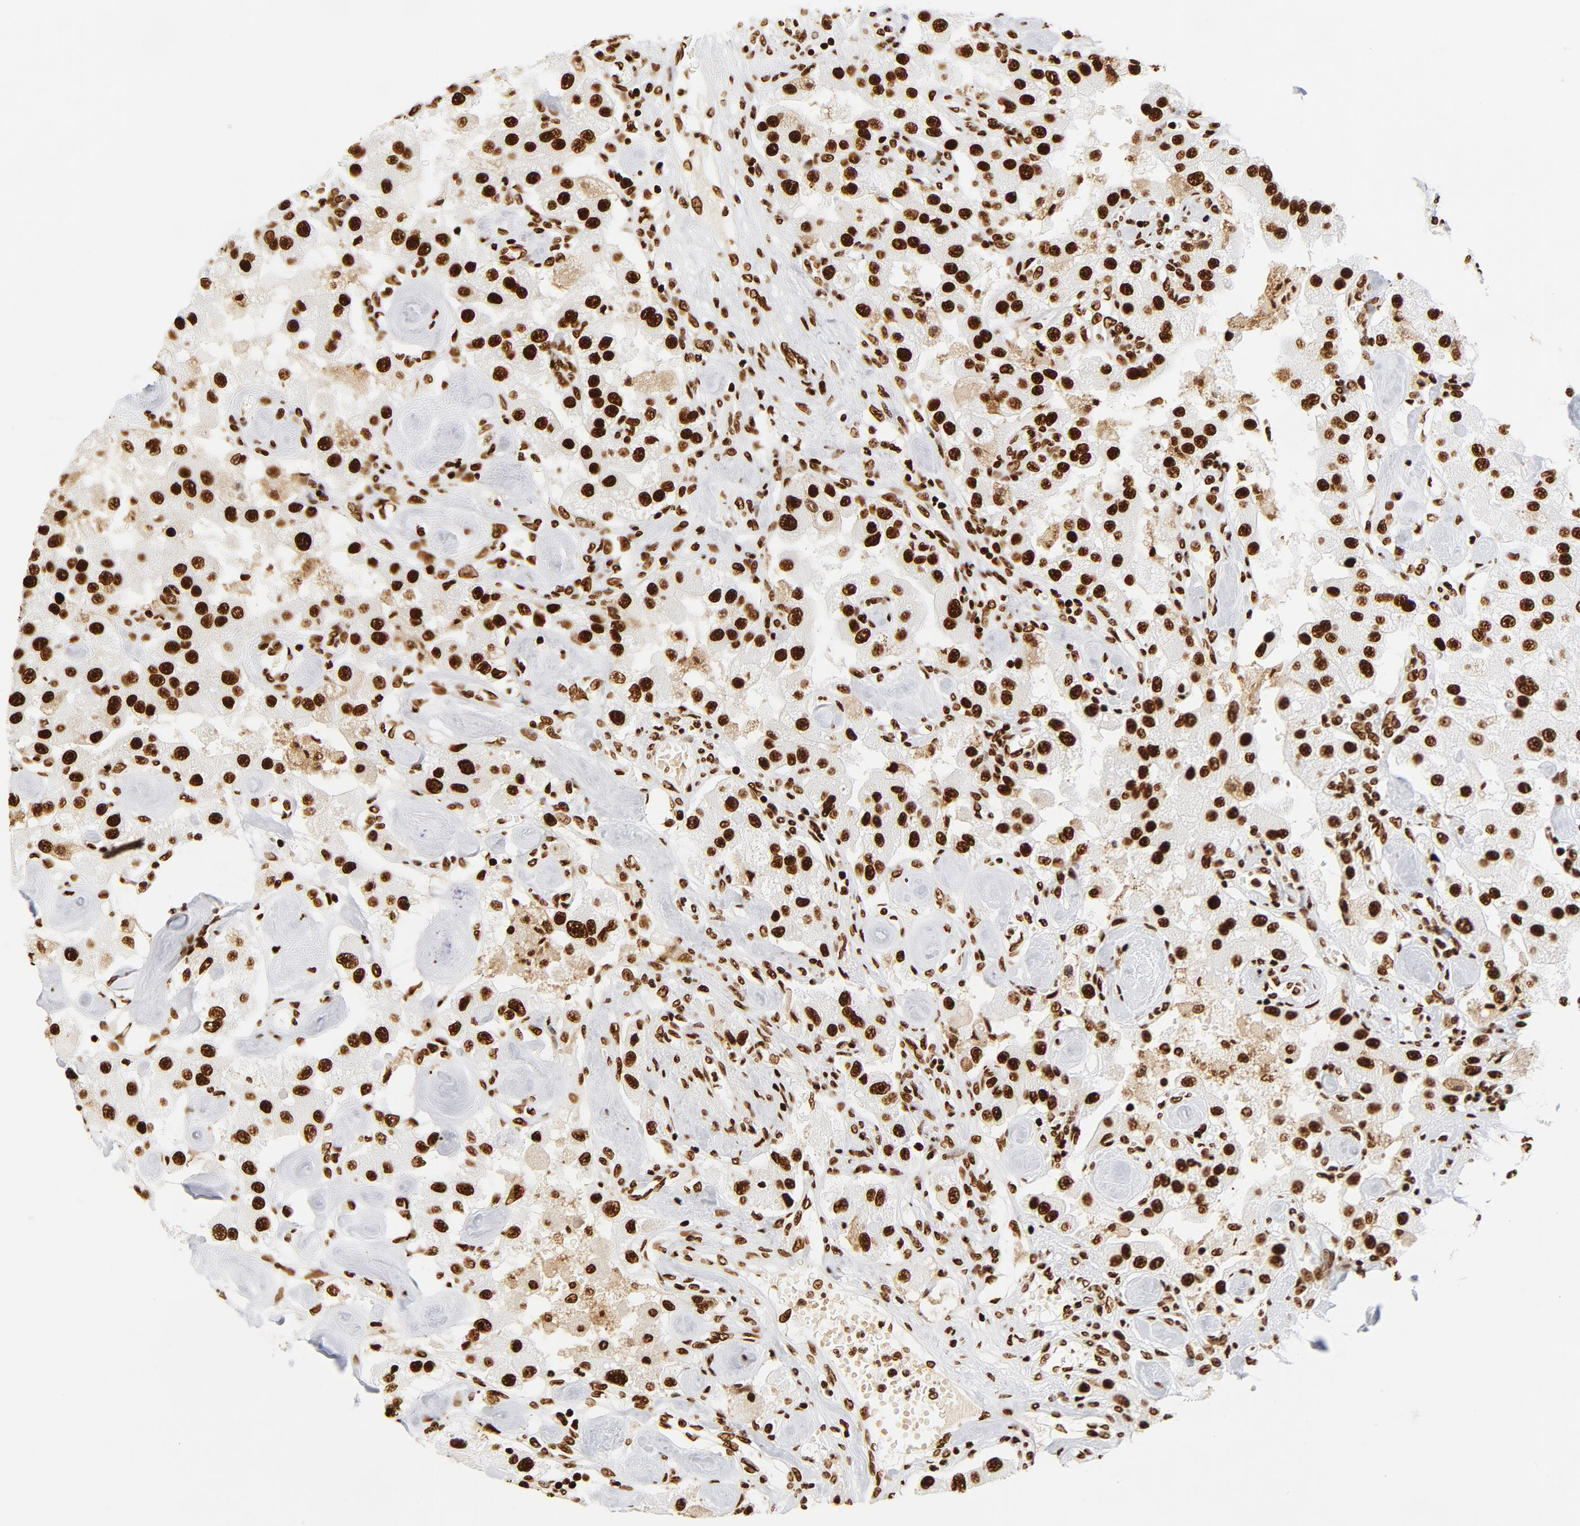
{"staining": {"intensity": "strong", "quantity": ">75%", "location": "nuclear"}, "tissue": "carcinoid", "cell_type": "Tumor cells", "image_type": "cancer", "snomed": [{"axis": "morphology", "description": "Carcinoid, malignant, NOS"}, {"axis": "topography", "description": "Pancreas"}], "caption": "Tumor cells display high levels of strong nuclear positivity in about >75% of cells in carcinoid. (IHC, brightfield microscopy, high magnification).", "gene": "XRCC6", "patient": {"sex": "male", "age": 41}}